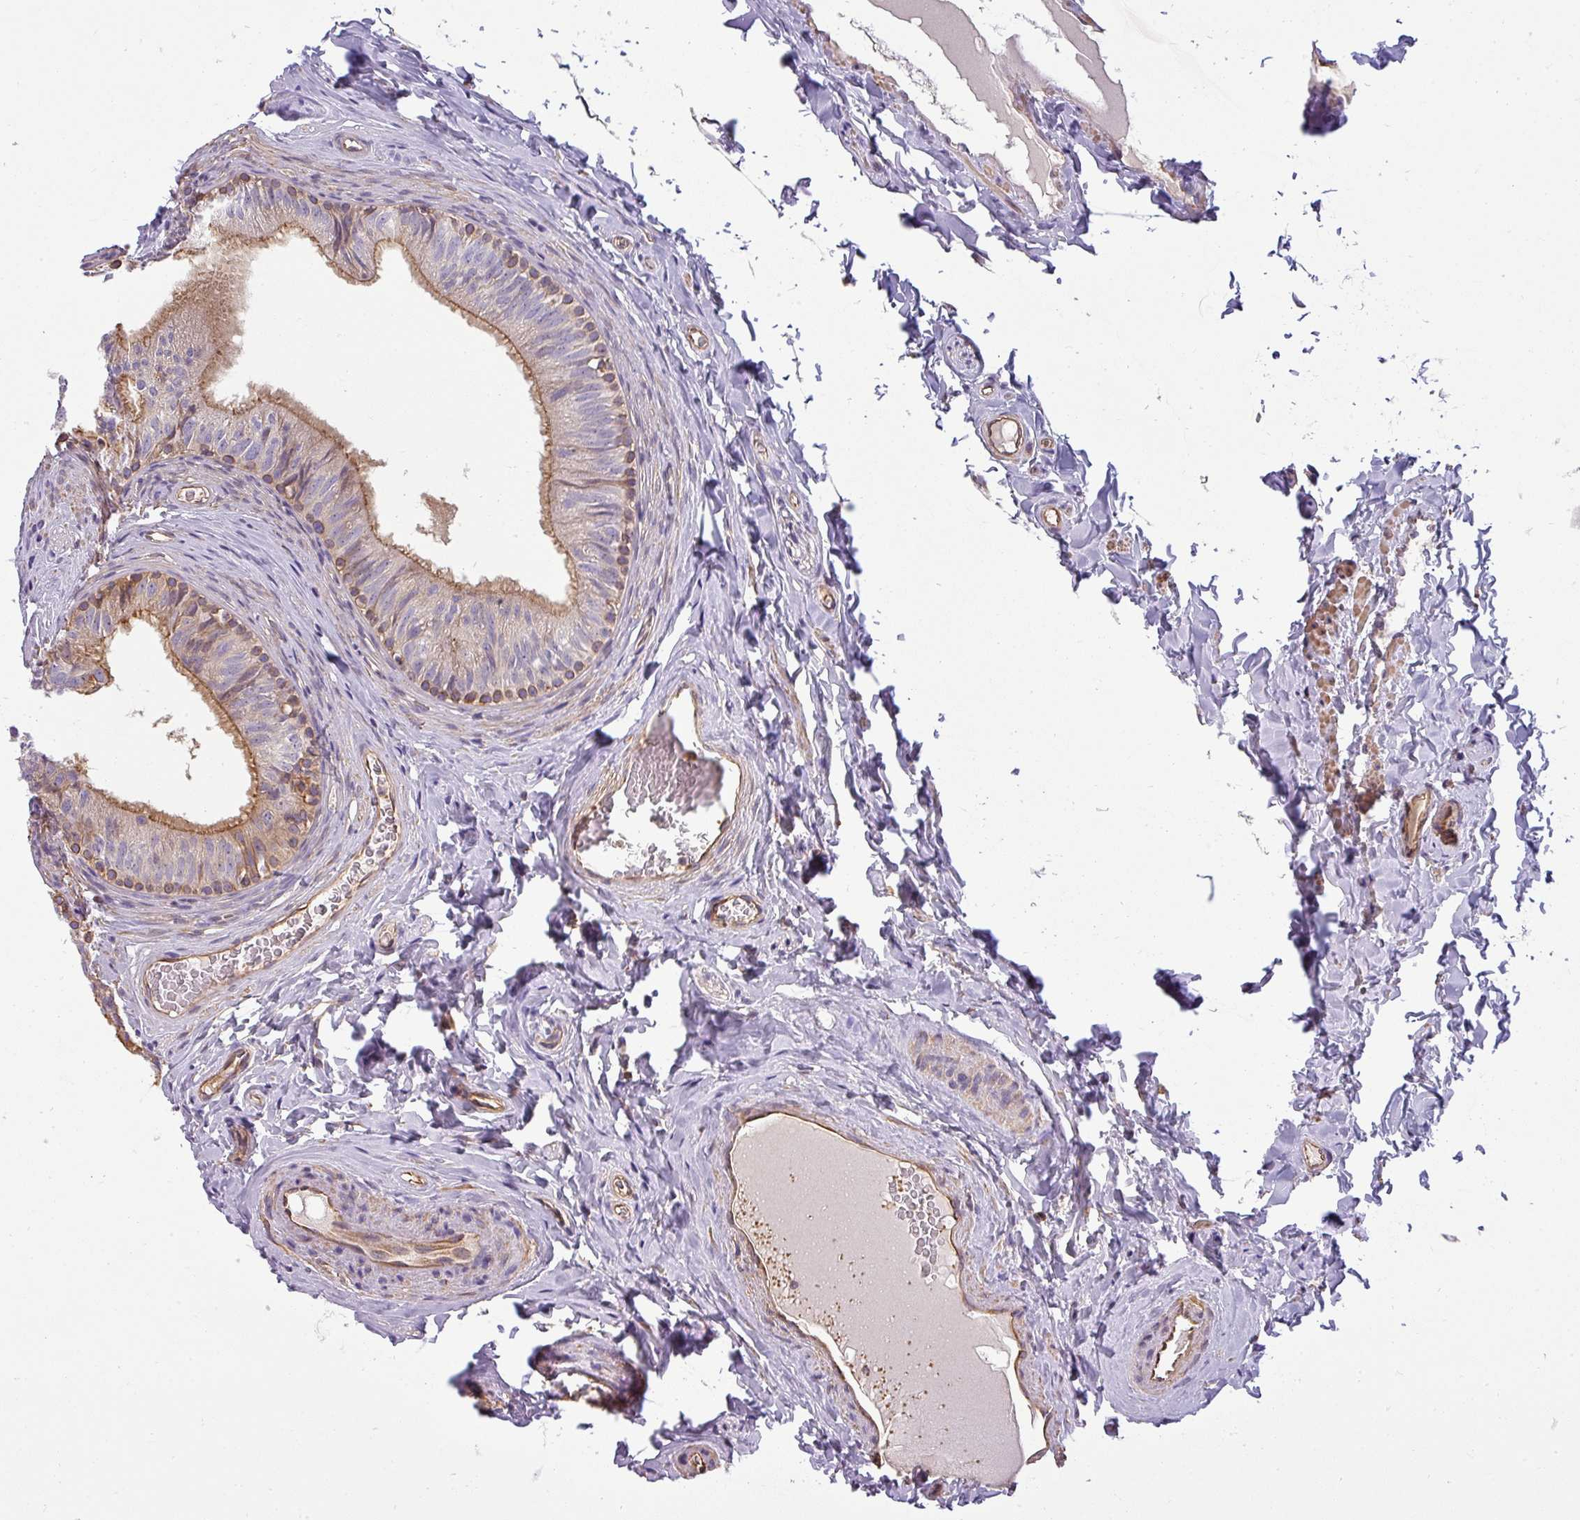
{"staining": {"intensity": "moderate", "quantity": ">75%", "location": "cytoplasmic/membranous"}, "tissue": "epididymis", "cell_type": "Glandular cells", "image_type": "normal", "snomed": [{"axis": "morphology", "description": "Normal tissue, NOS"}, {"axis": "topography", "description": "Epididymis"}], "caption": "Protein expression analysis of normal human epididymis reveals moderate cytoplasmic/membranous expression in approximately >75% of glandular cells. The staining was performed using DAB to visualize the protein expression in brown, while the nuclei were stained in blue with hematoxylin (Magnification: 20x).", "gene": "ZNF835", "patient": {"sex": "male", "age": 34}}